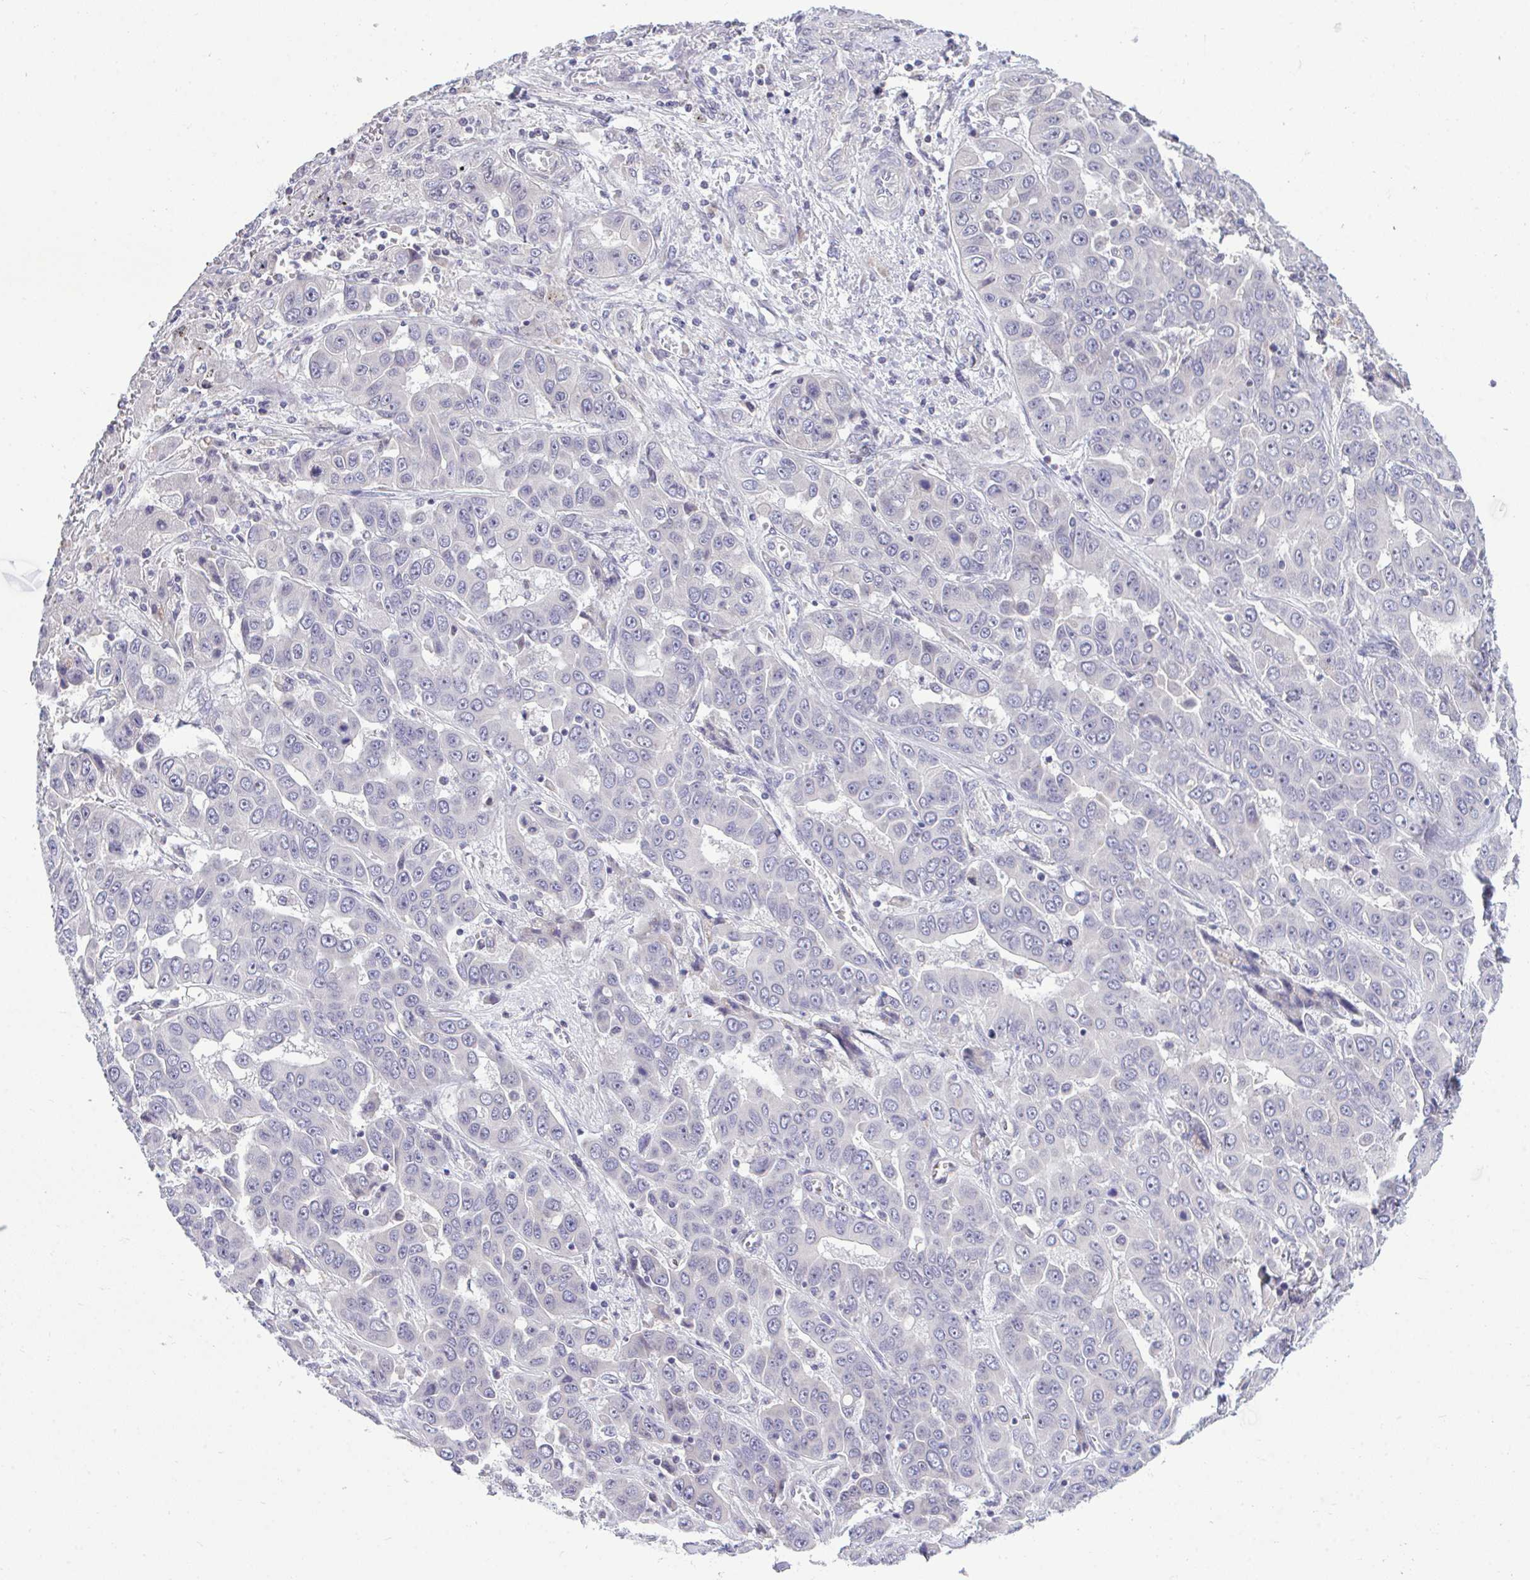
{"staining": {"intensity": "negative", "quantity": "none", "location": "none"}, "tissue": "liver cancer", "cell_type": "Tumor cells", "image_type": "cancer", "snomed": [{"axis": "morphology", "description": "Cholangiocarcinoma"}, {"axis": "topography", "description": "Liver"}], "caption": "Tumor cells are negative for brown protein staining in liver cholangiocarcinoma.", "gene": "PIGK", "patient": {"sex": "female", "age": 52}}